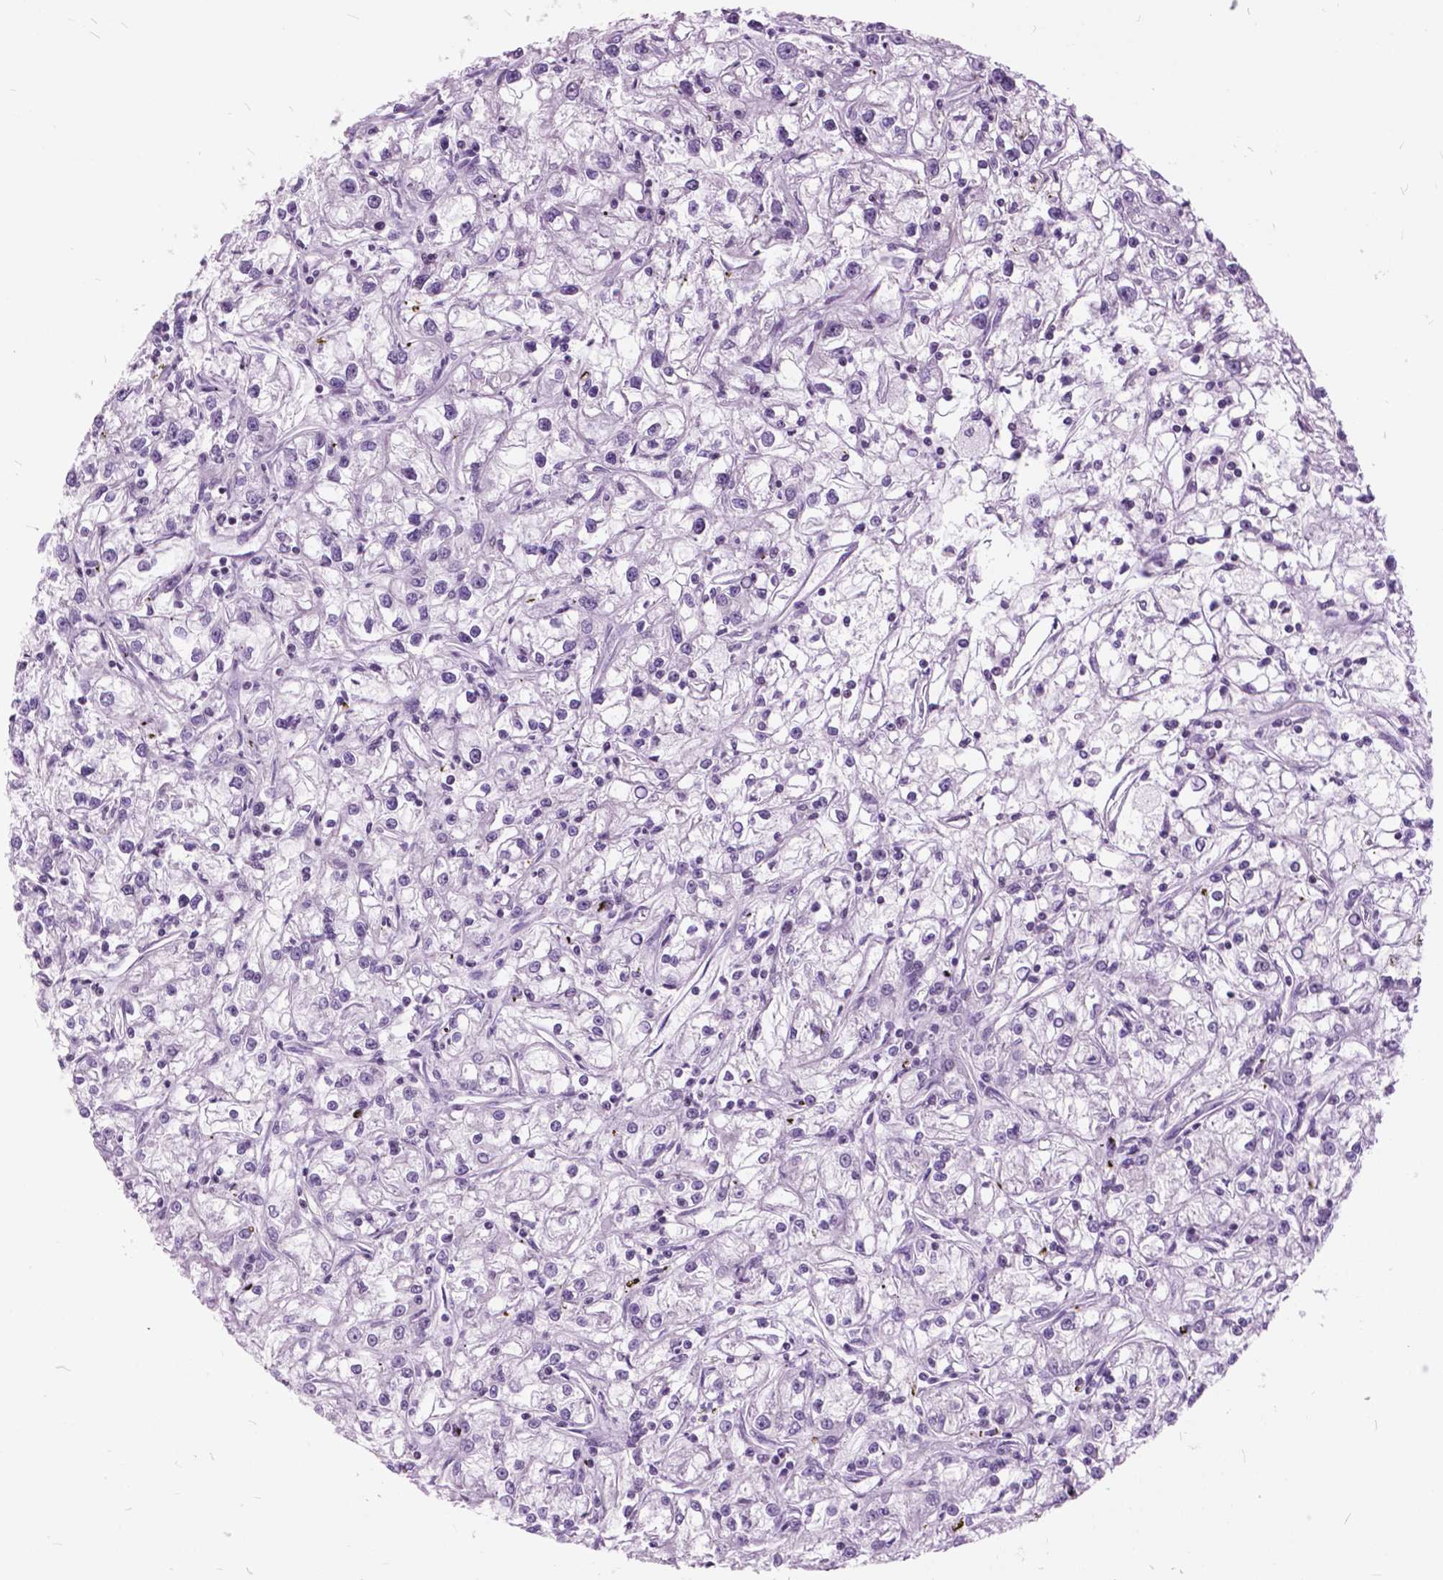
{"staining": {"intensity": "negative", "quantity": "none", "location": "none"}, "tissue": "renal cancer", "cell_type": "Tumor cells", "image_type": "cancer", "snomed": [{"axis": "morphology", "description": "Adenocarcinoma, NOS"}, {"axis": "topography", "description": "Kidney"}], "caption": "This is an immunohistochemistry (IHC) histopathology image of renal cancer (adenocarcinoma). There is no positivity in tumor cells.", "gene": "SP140", "patient": {"sex": "female", "age": 59}}